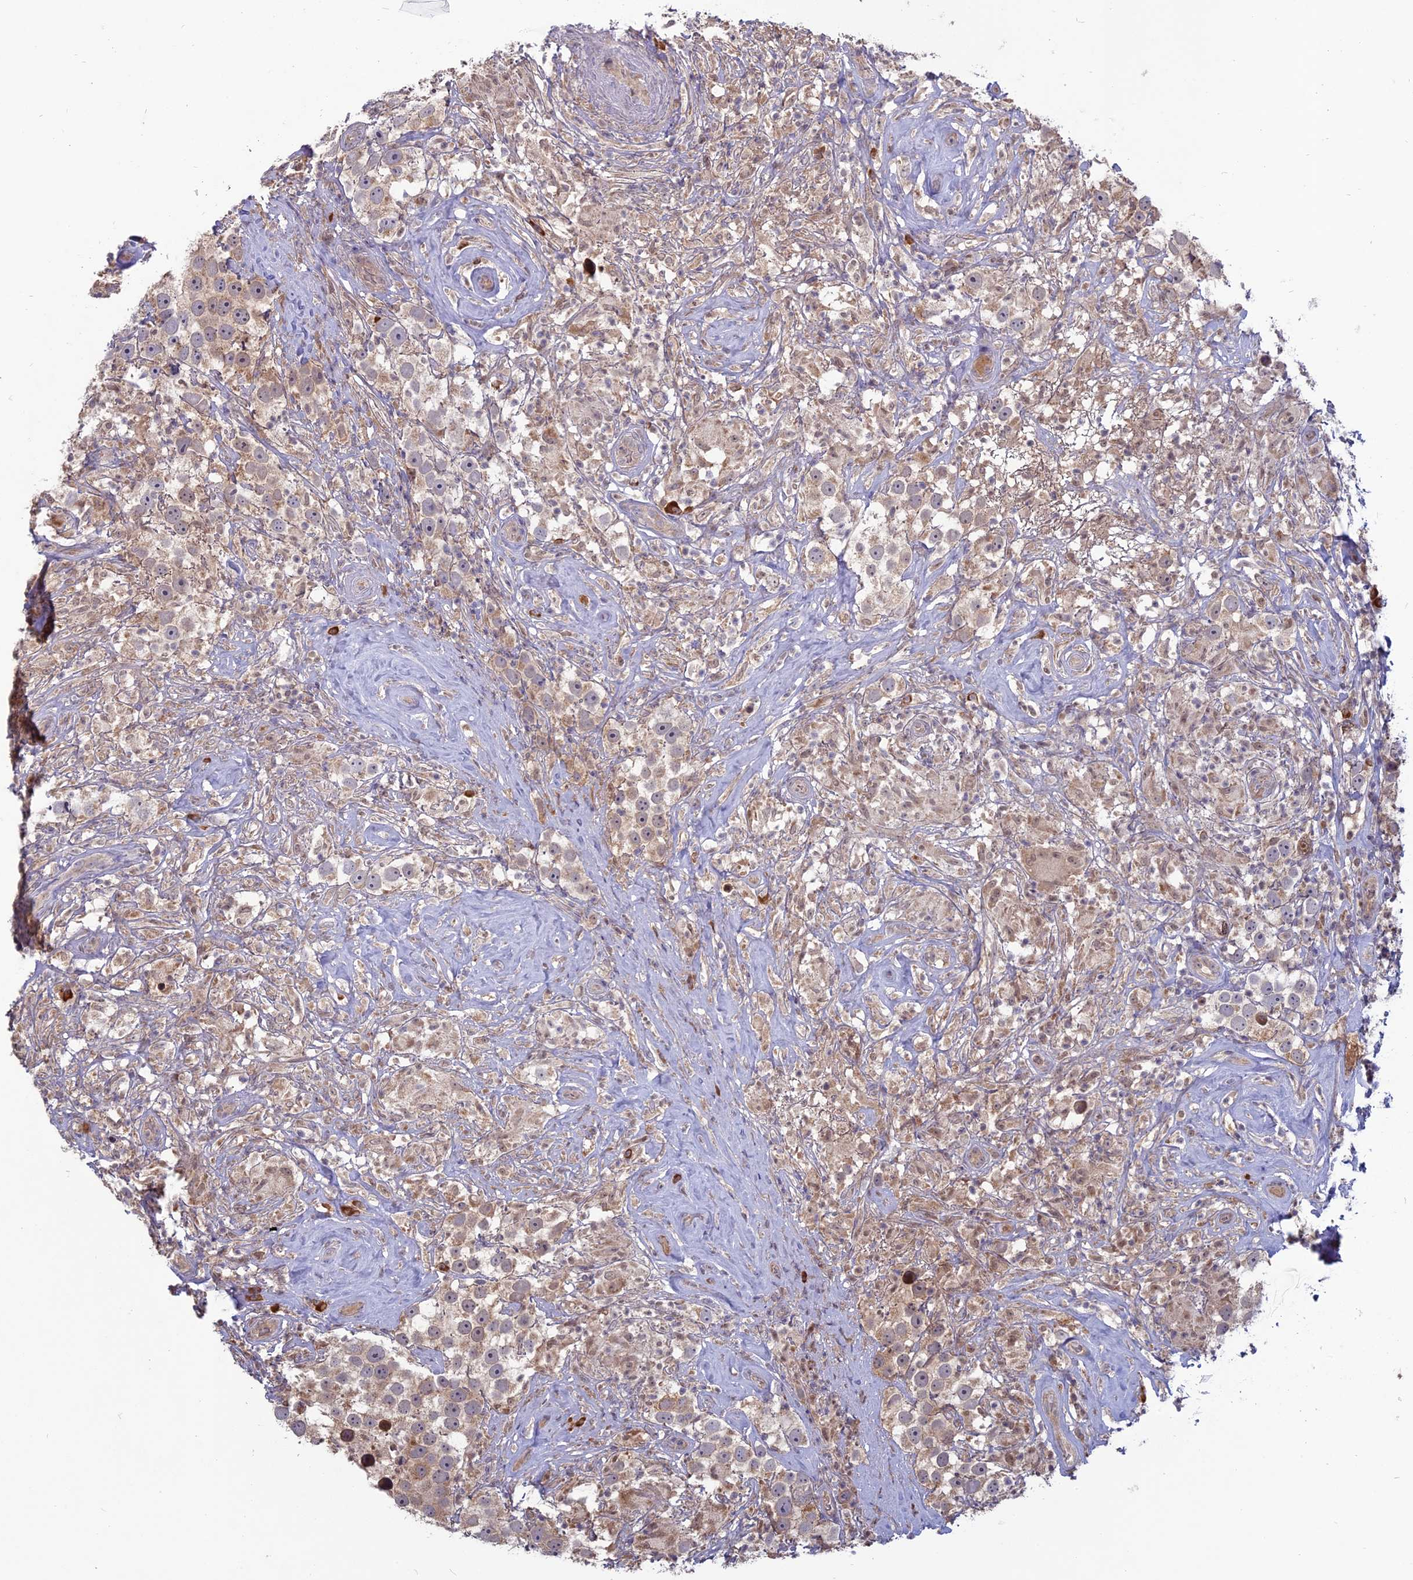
{"staining": {"intensity": "weak", "quantity": "25%-75%", "location": "cytoplasmic/membranous"}, "tissue": "testis cancer", "cell_type": "Tumor cells", "image_type": "cancer", "snomed": [{"axis": "morphology", "description": "Seminoma, NOS"}, {"axis": "topography", "description": "Testis"}], "caption": "Seminoma (testis) stained for a protein (brown) displays weak cytoplasmic/membranous positive staining in about 25%-75% of tumor cells.", "gene": "TMEM208", "patient": {"sex": "male", "age": 49}}